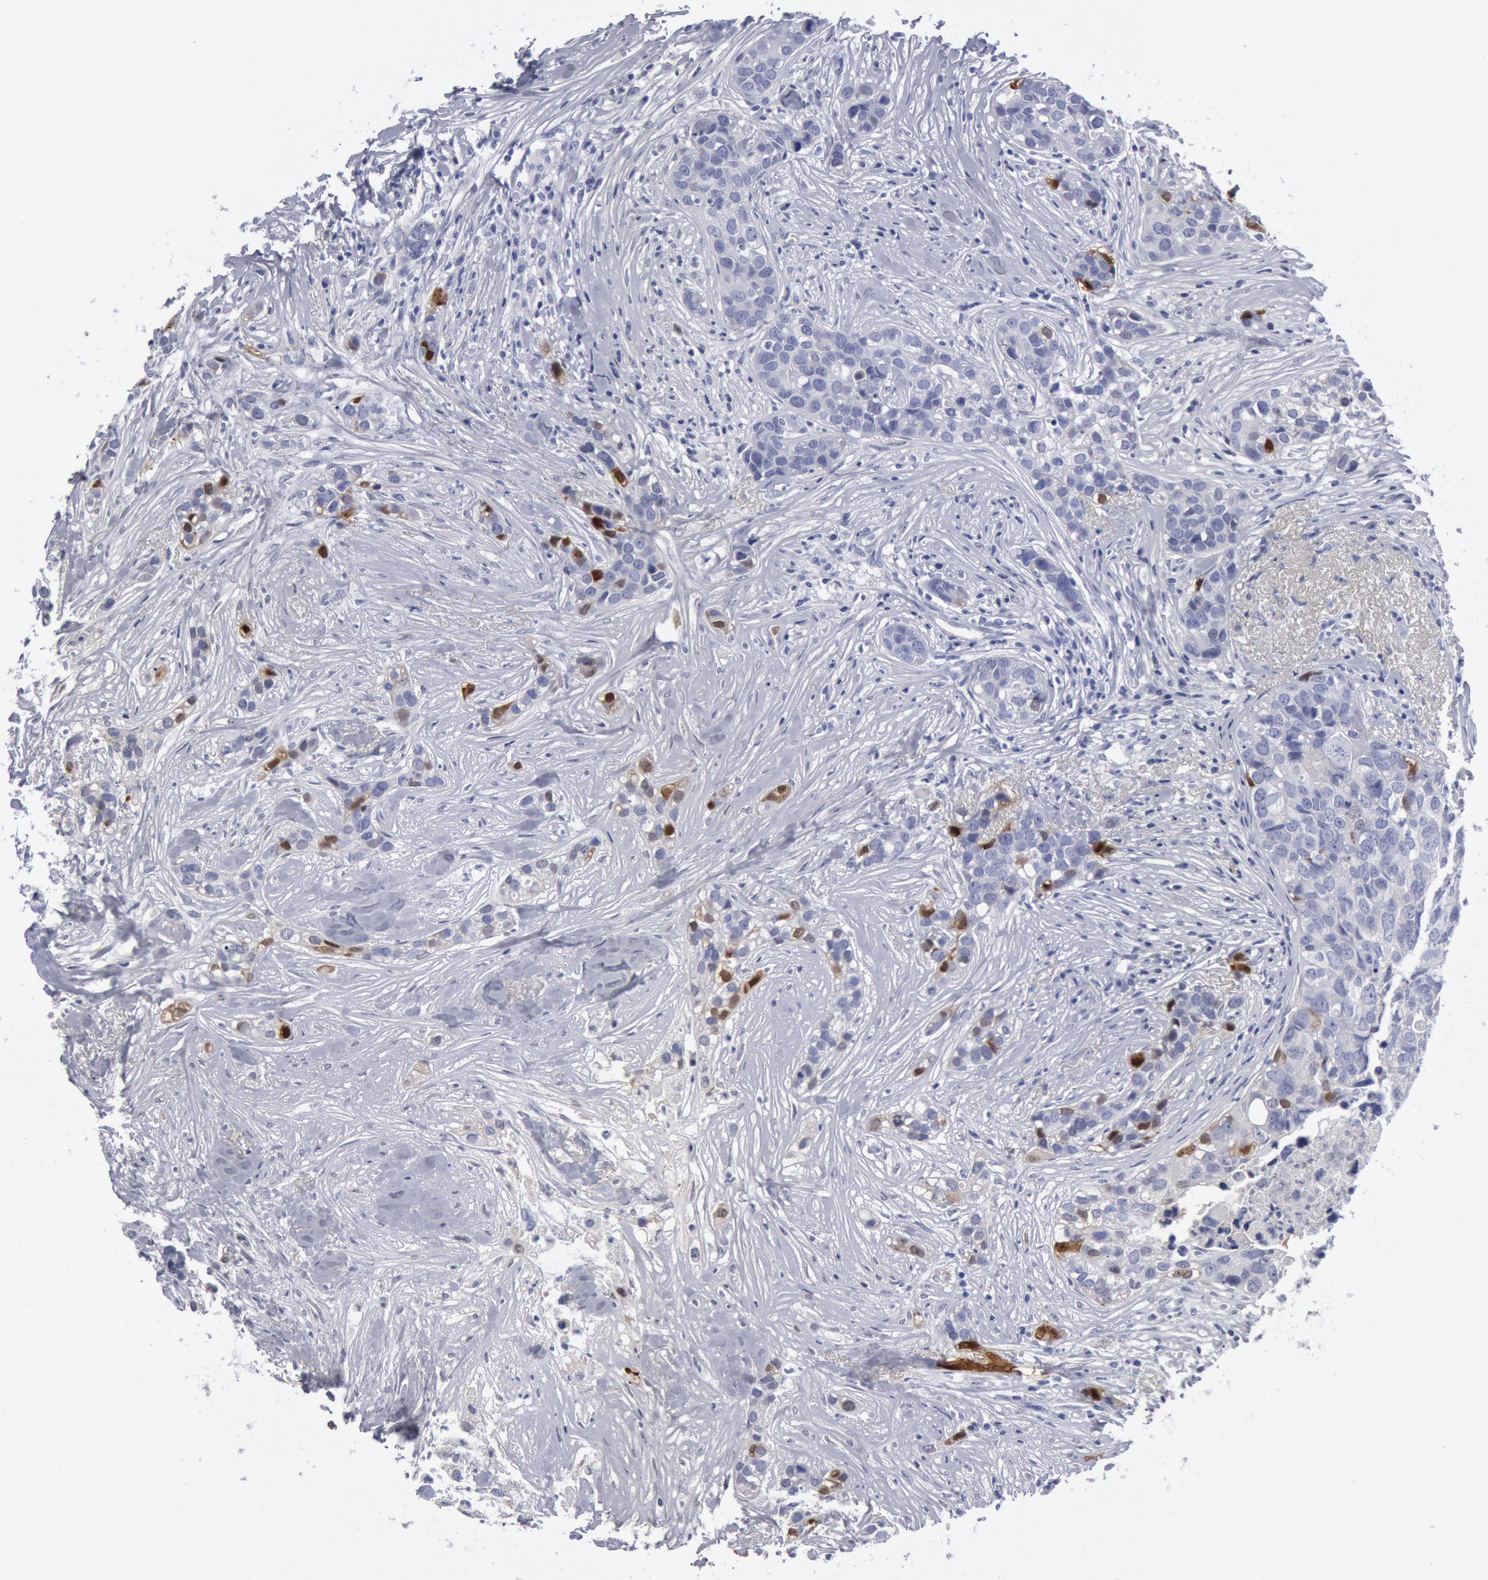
{"staining": {"intensity": "strong", "quantity": "<25%", "location": "cytoplasmic/membranous,nuclear"}, "tissue": "breast cancer", "cell_type": "Tumor cells", "image_type": "cancer", "snomed": [{"axis": "morphology", "description": "Duct carcinoma"}, {"axis": "topography", "description": "Breast"}], "caption": "This image shows IHC staining of breast cancer, with medium strong cytoplasmic/membranous and nuclear expression in approximately <25% of tumor cells.", "gene": "FHL1", "patient": {"sex": "female", "age": 91}}